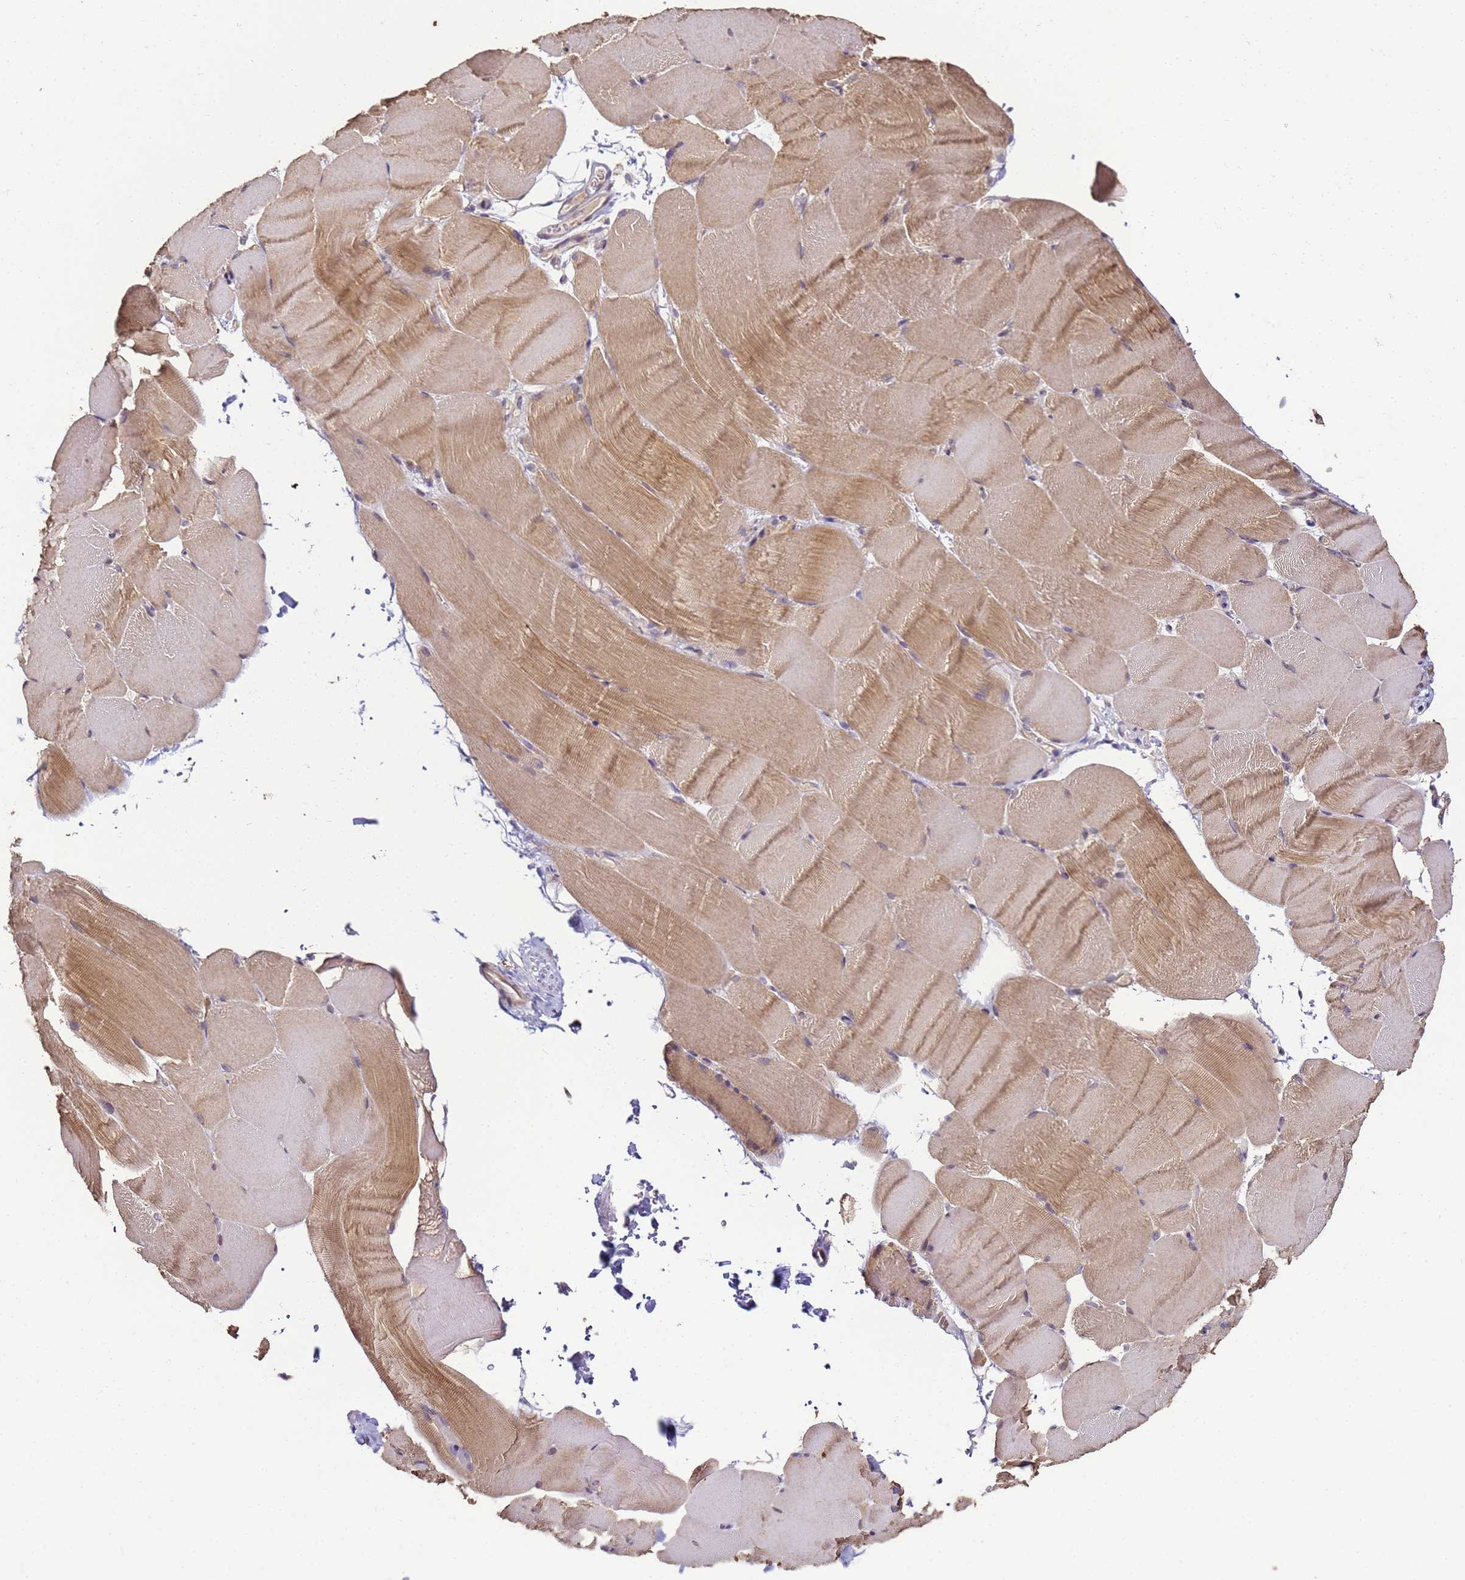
{"staining": {"intensity": "moderate", "quantity": "25%-75%", "location": "cytoplasmic/membranous"}, "tissue": "skeletal muscle", "cell_type": "Myocytes", "image_type": "normal", "snomed": [{"axis": "morphology", "description": "Normal tissue, NOS"}, {"axis": "topography", "description": "Skeletal muscle"}, {"axis": "topography", "description": "Parathyroid gland"}], "caption": "Immunohistochemistry micrograph of benign skeletal muscle: skeletal muscle stained using immunohistochemistry (IHC) shows medium levels of moderate protein expression localized specifically in the cytoplasmic/membranous of myocytes, appearing as a cytoplasmic/membranous brown color.", "gene": "ANKRD17", "patient": {"sex": "female", "age": 37}}